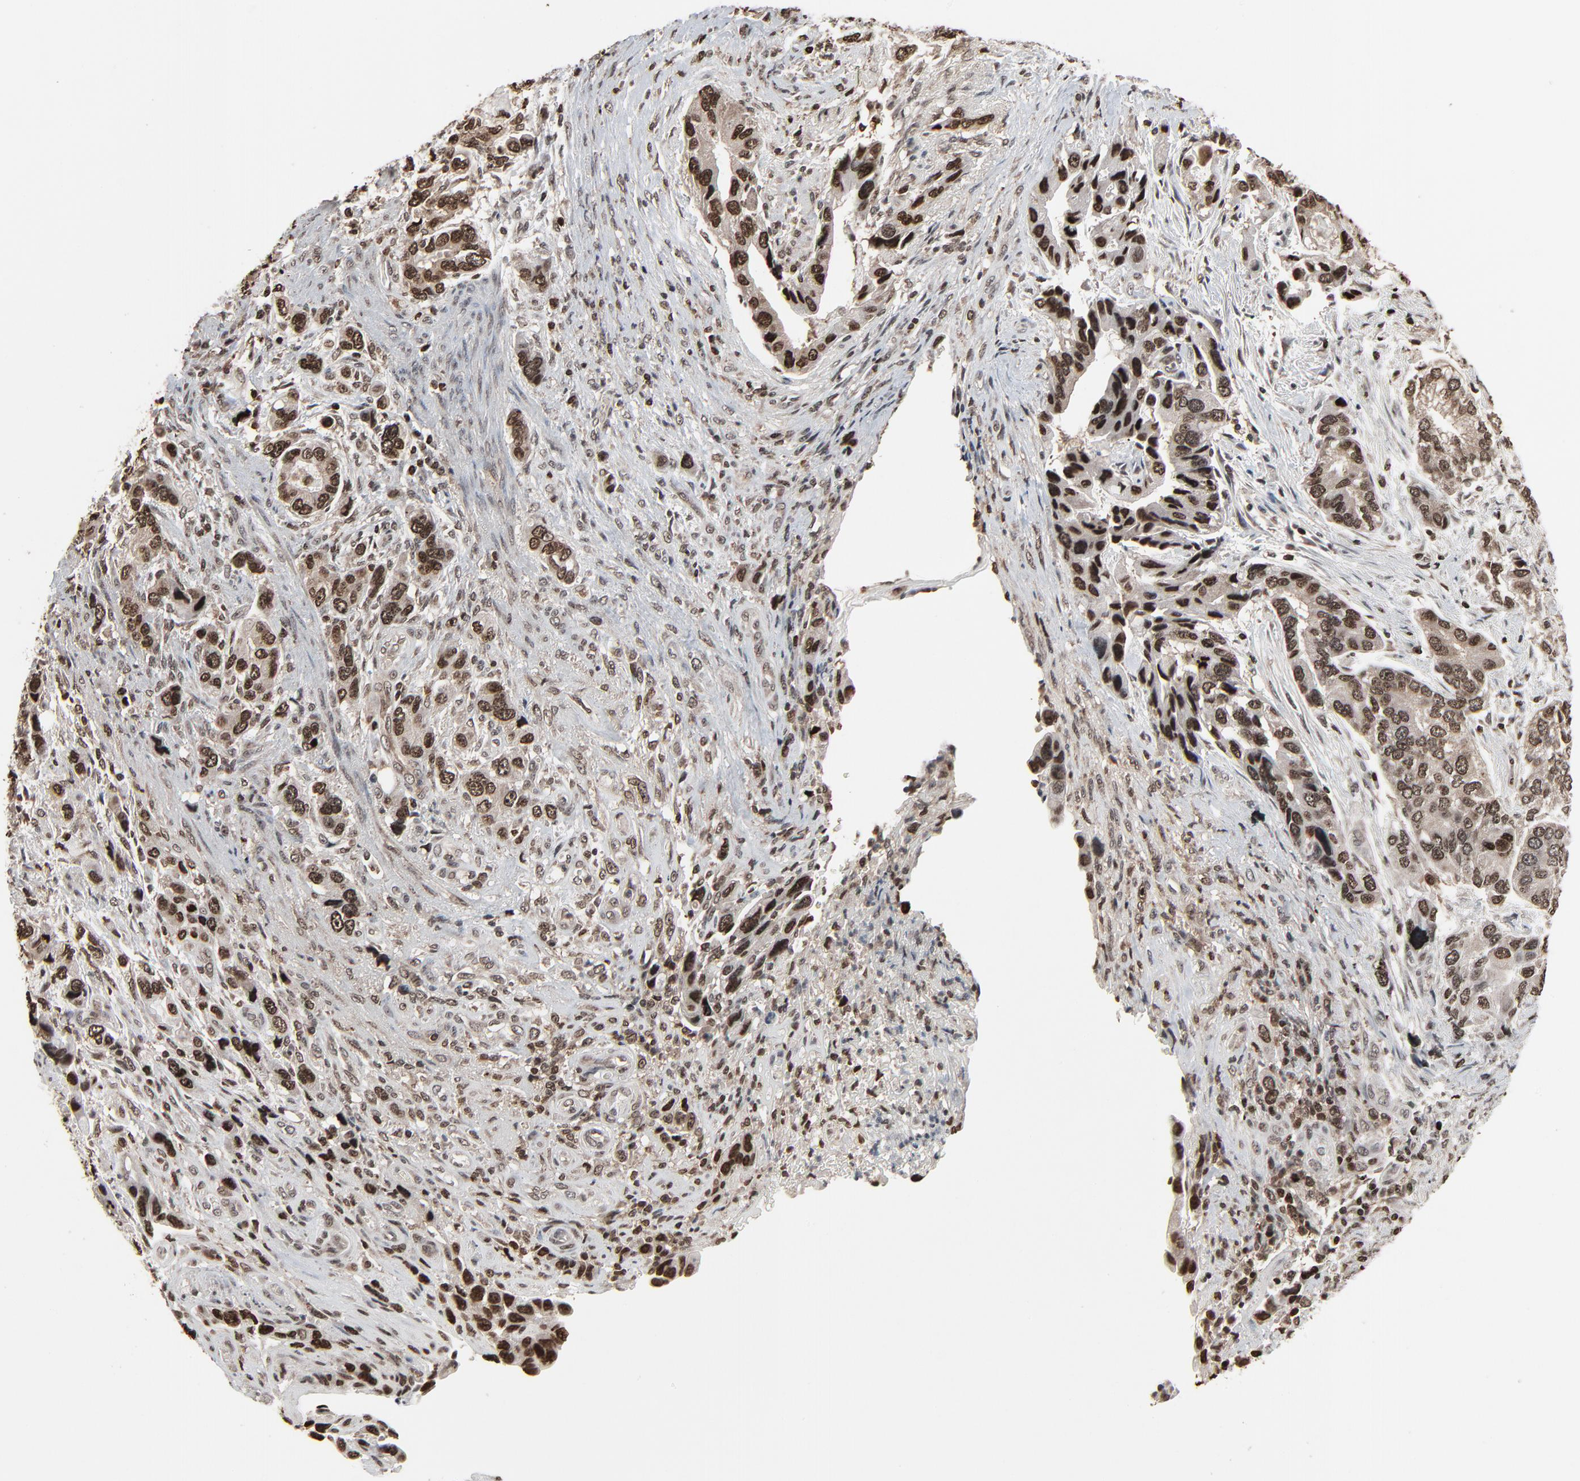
{"staining": {"intensity": "strong", "quantity": ">75%", "location": "nuclear"}, "tissue": "stomach cancer", "cell_type": "Tumor cells", "image_type": "cancer", "snomed": [{"axis": "morphology", "description": "Adenocarcinoma, NOS"}, {"axis": "topography", "description": "Stomach, lower"}], "caption": "A high-resolution image shows immunohistochemistry staining of stomach cancer, which reveals strong nuclear staining in approximately >75% of tumor cells. The protein is stained brown, and the nuclei are stained in blue (DAB IHC with brightfield microscopy, high magnification).", "gene": "RPS6KA3", "patient": {"sex": "female", "age": 93}}